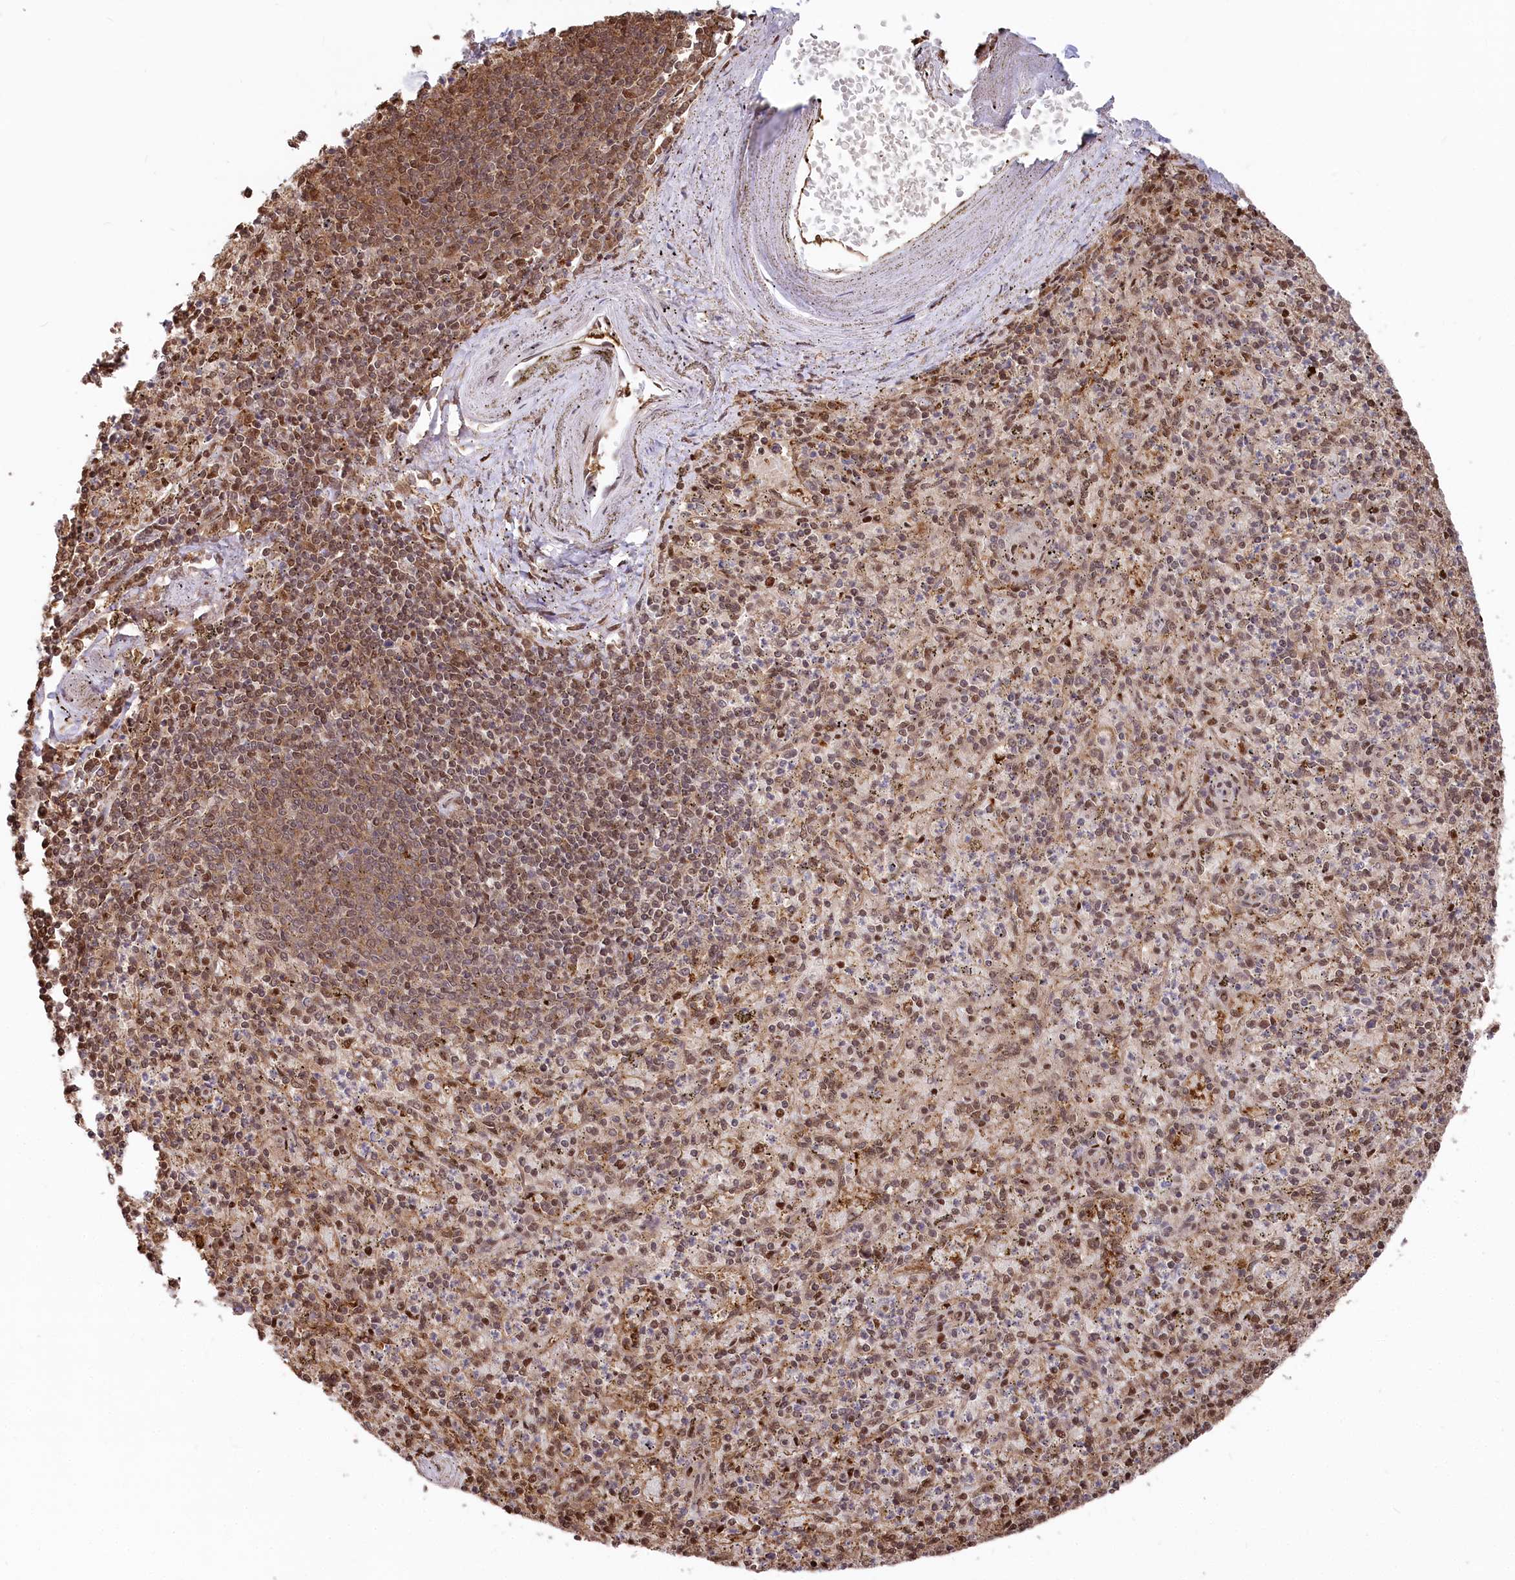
{"staining": {"intensity": "moderate", "quantity": "25%-75%", "location": "cytoplasmic/membranous,nuclear"}, "tissue": "spleen", "cell_type": "Cells in red pulp", "image_type": "normal", "snomed": [{"axis": "morphology", "description": "Normal tissue, NOS"}, {"axis": "topography", "description": "Spleen"}], "caption": "Immunohistochemistry staining of benign spleen, which reveals medium levels of moderate cytoplasmic/membranous,nuclear positivity in about 25%-75% of cells in red pulp indicating moderate cytoplasmic/membranous,nuclear protein positivity. The staining was performed using DAB (brown) for protein detection and nuclei were counterstained in hematoxylin (blue).", "gene": "PSMA1", "patient": {"sex": "male", "age": 72}}